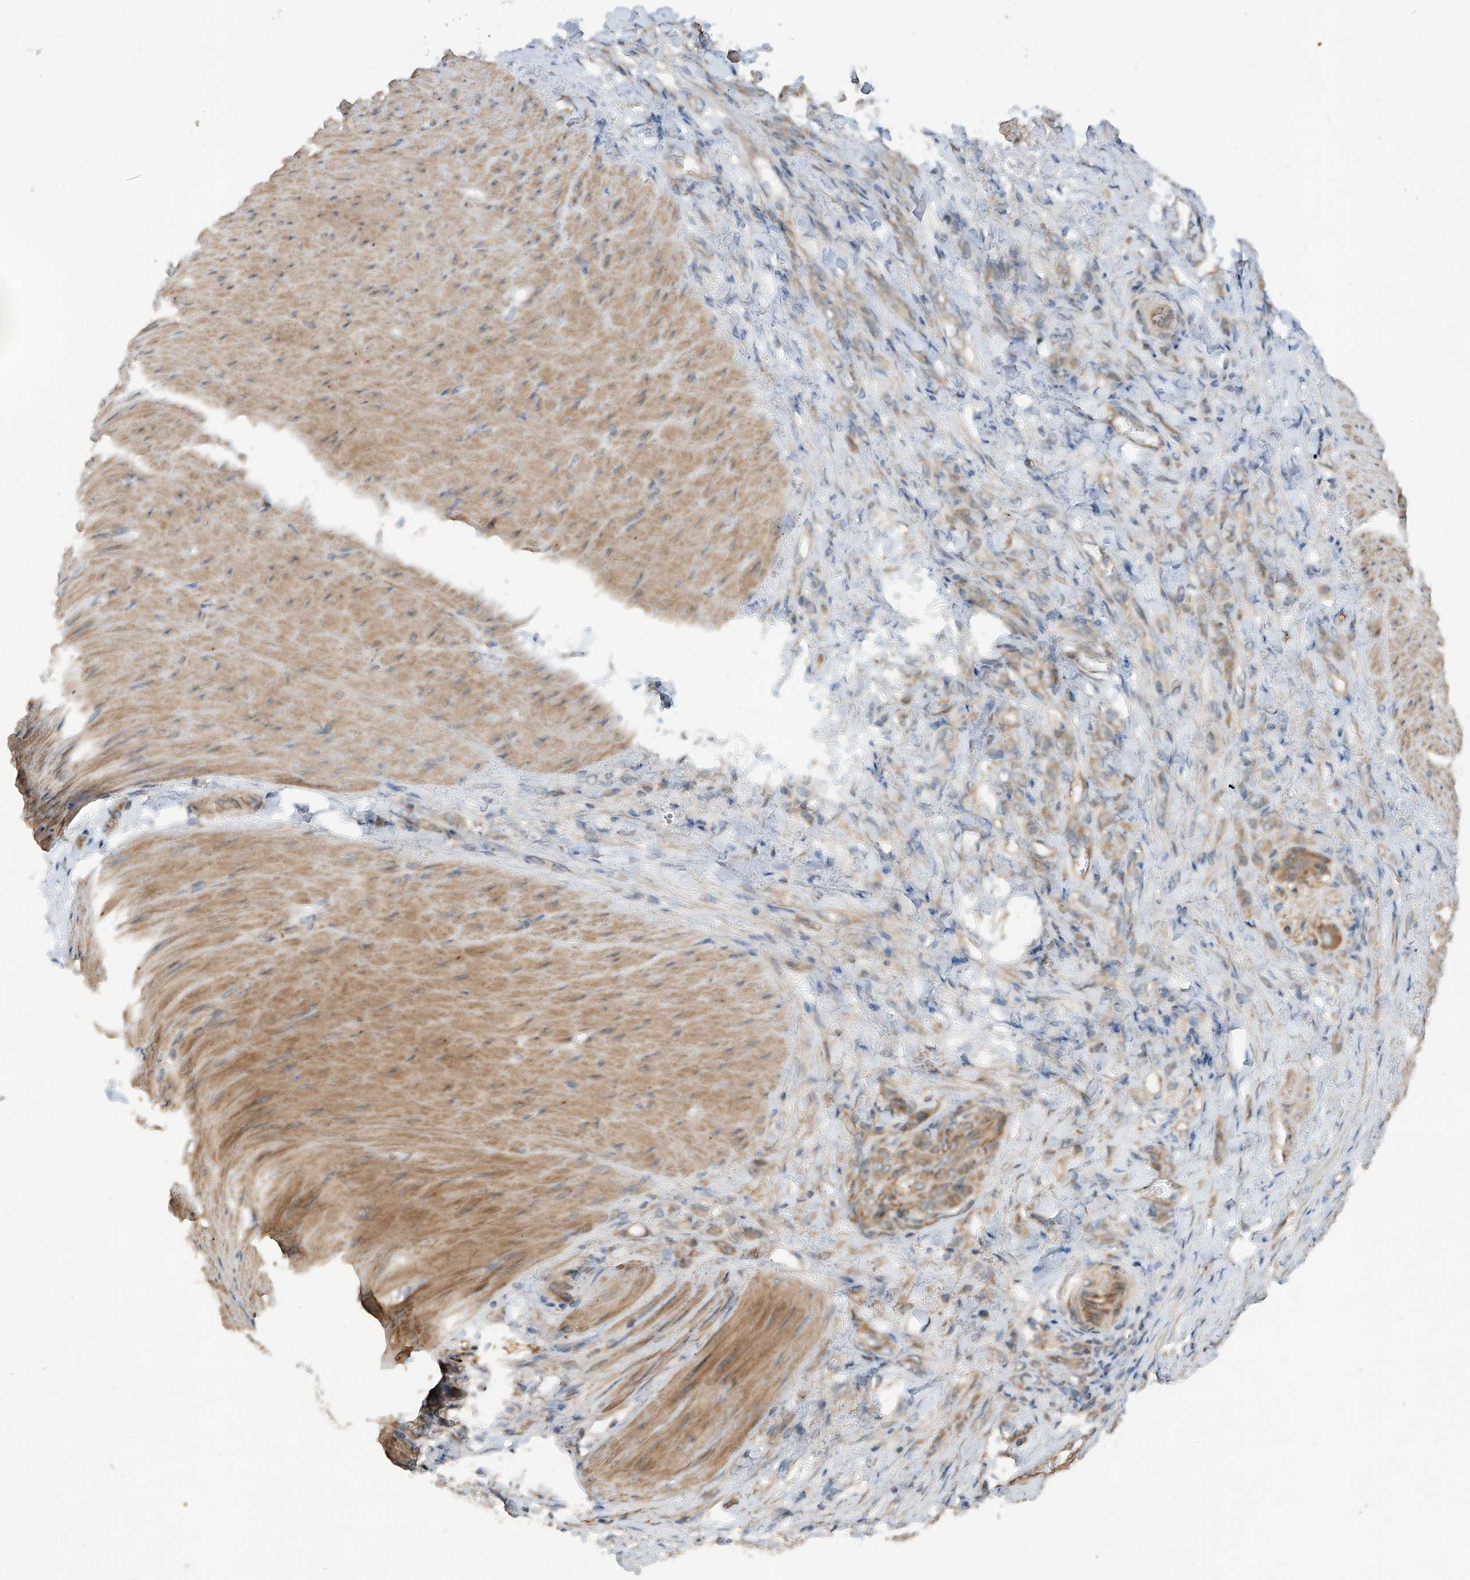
{"staining": {"intensity": "weak", "quantity": "25%-75%", "location": "cytoplasmic/membranous"}, "tissue": "stomach cancer", "cell_type": "Tumor cells", "image_type": "cancer", "snomed": [{"axis": "morphology", "description": "Normal tissue, NOS"}, {"axis": "morphology", "description": "Adenocarcinoma, NOS"}, {"axis": "topography", "description": "Stomach"}], "caption": "Approximately 25%-75% of tumor cells in stomach cancer (adenocarcinoma) reveal weak cytoplasmic/membranous protein expression as visualized by brown immunohistochemical staining.", "gene": "RPAIN", "patient": {"sex": "male", "age": 82}}